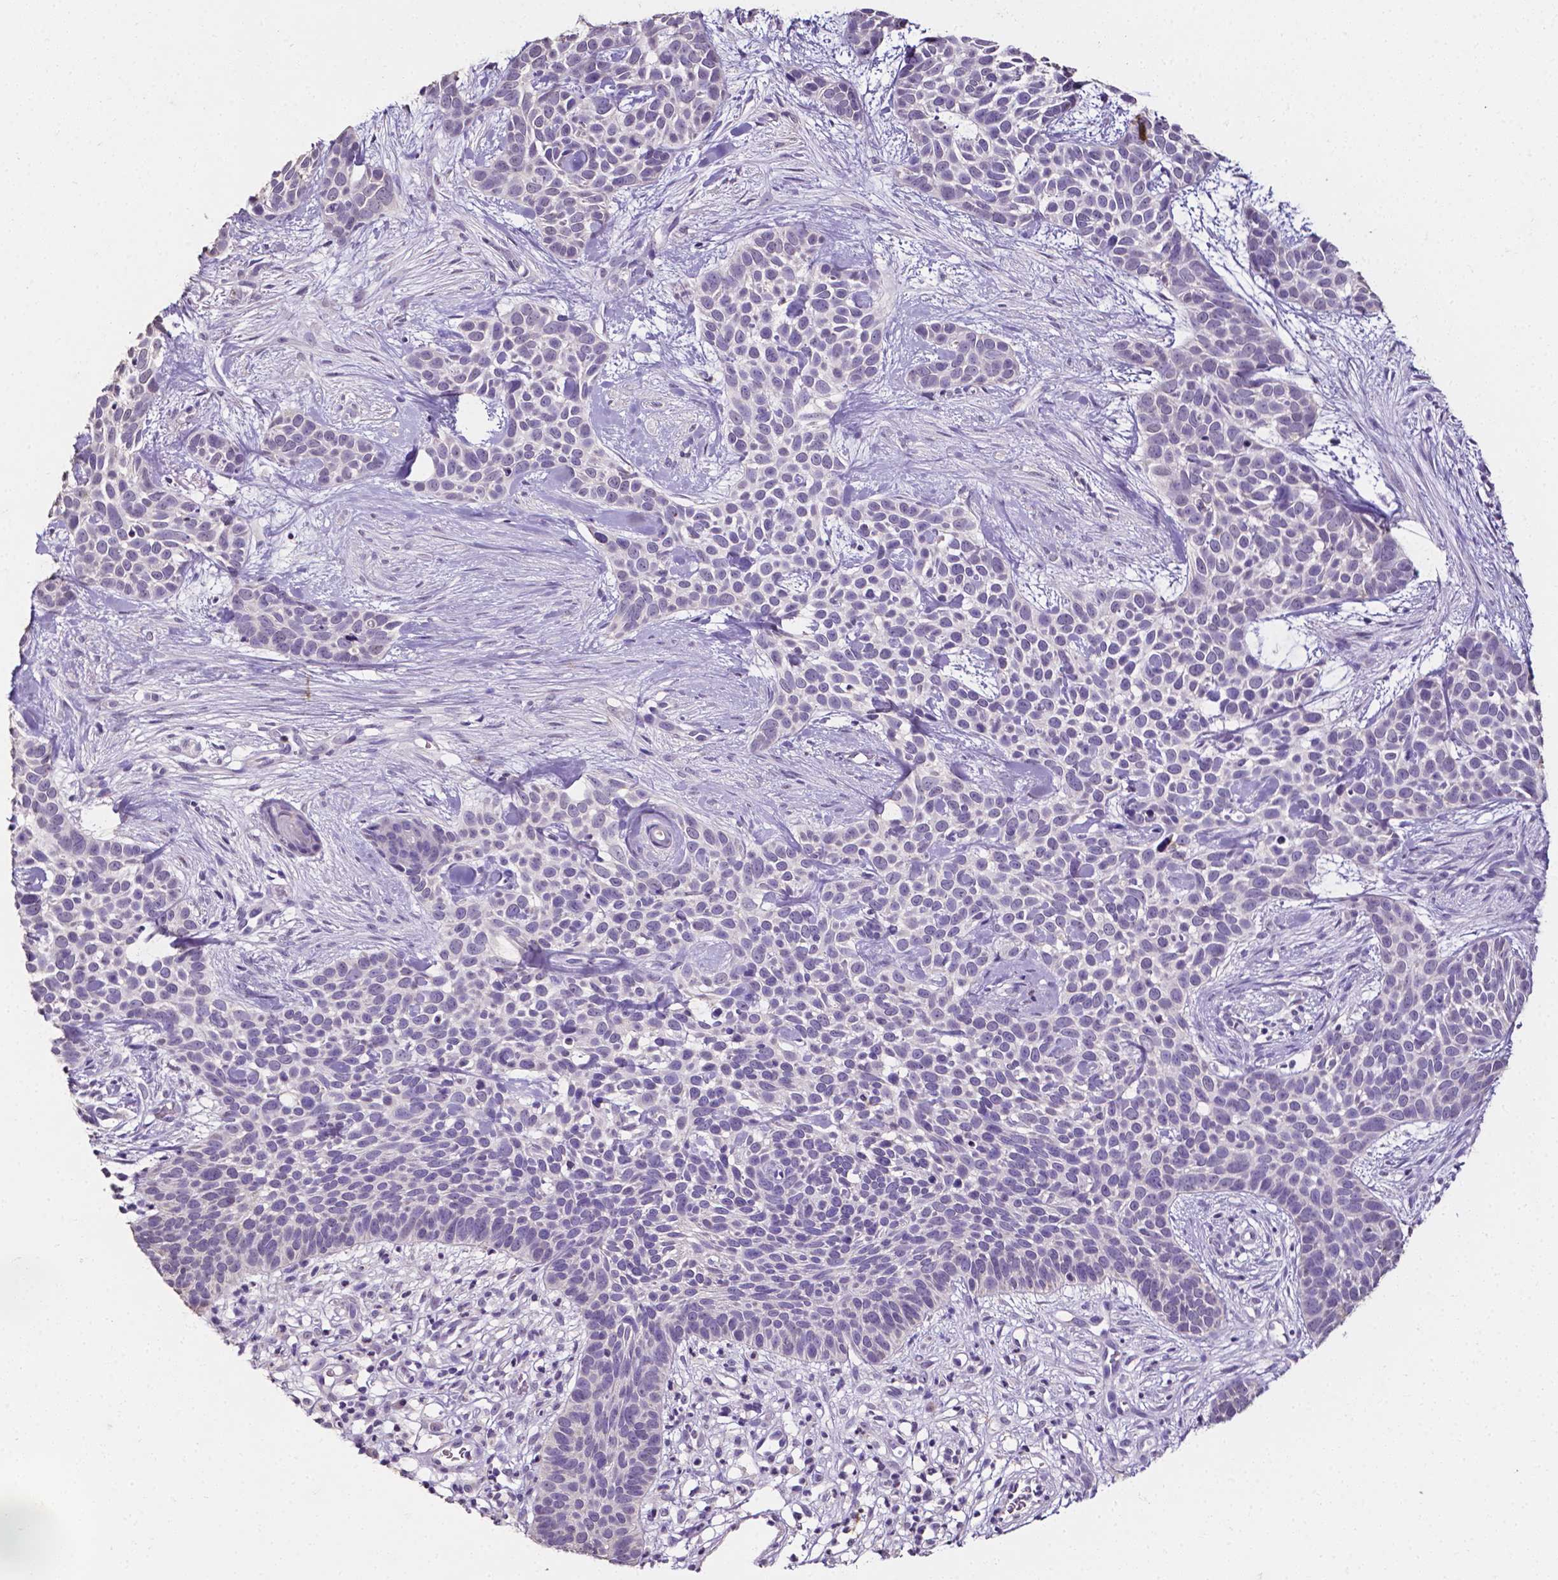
{"staining": {"intensity": "negative", "quantity": "none", "location": "none"}, "tissue": "skin cancer", "cell_type": "Tumor cells", "image_type": "cancer", "snomed": [{"axis": "morphology", "description": "Basal cell carcinoma"}, {"axis": "topography", "description": "Skin"}], "caption": "High power microscopy histopathology image of an IHC micrograph of skin cancer, revealing no significant staining in tumor cells.", "gene": "PSAT1", "patient": {"sex": "male", "age": 69}}